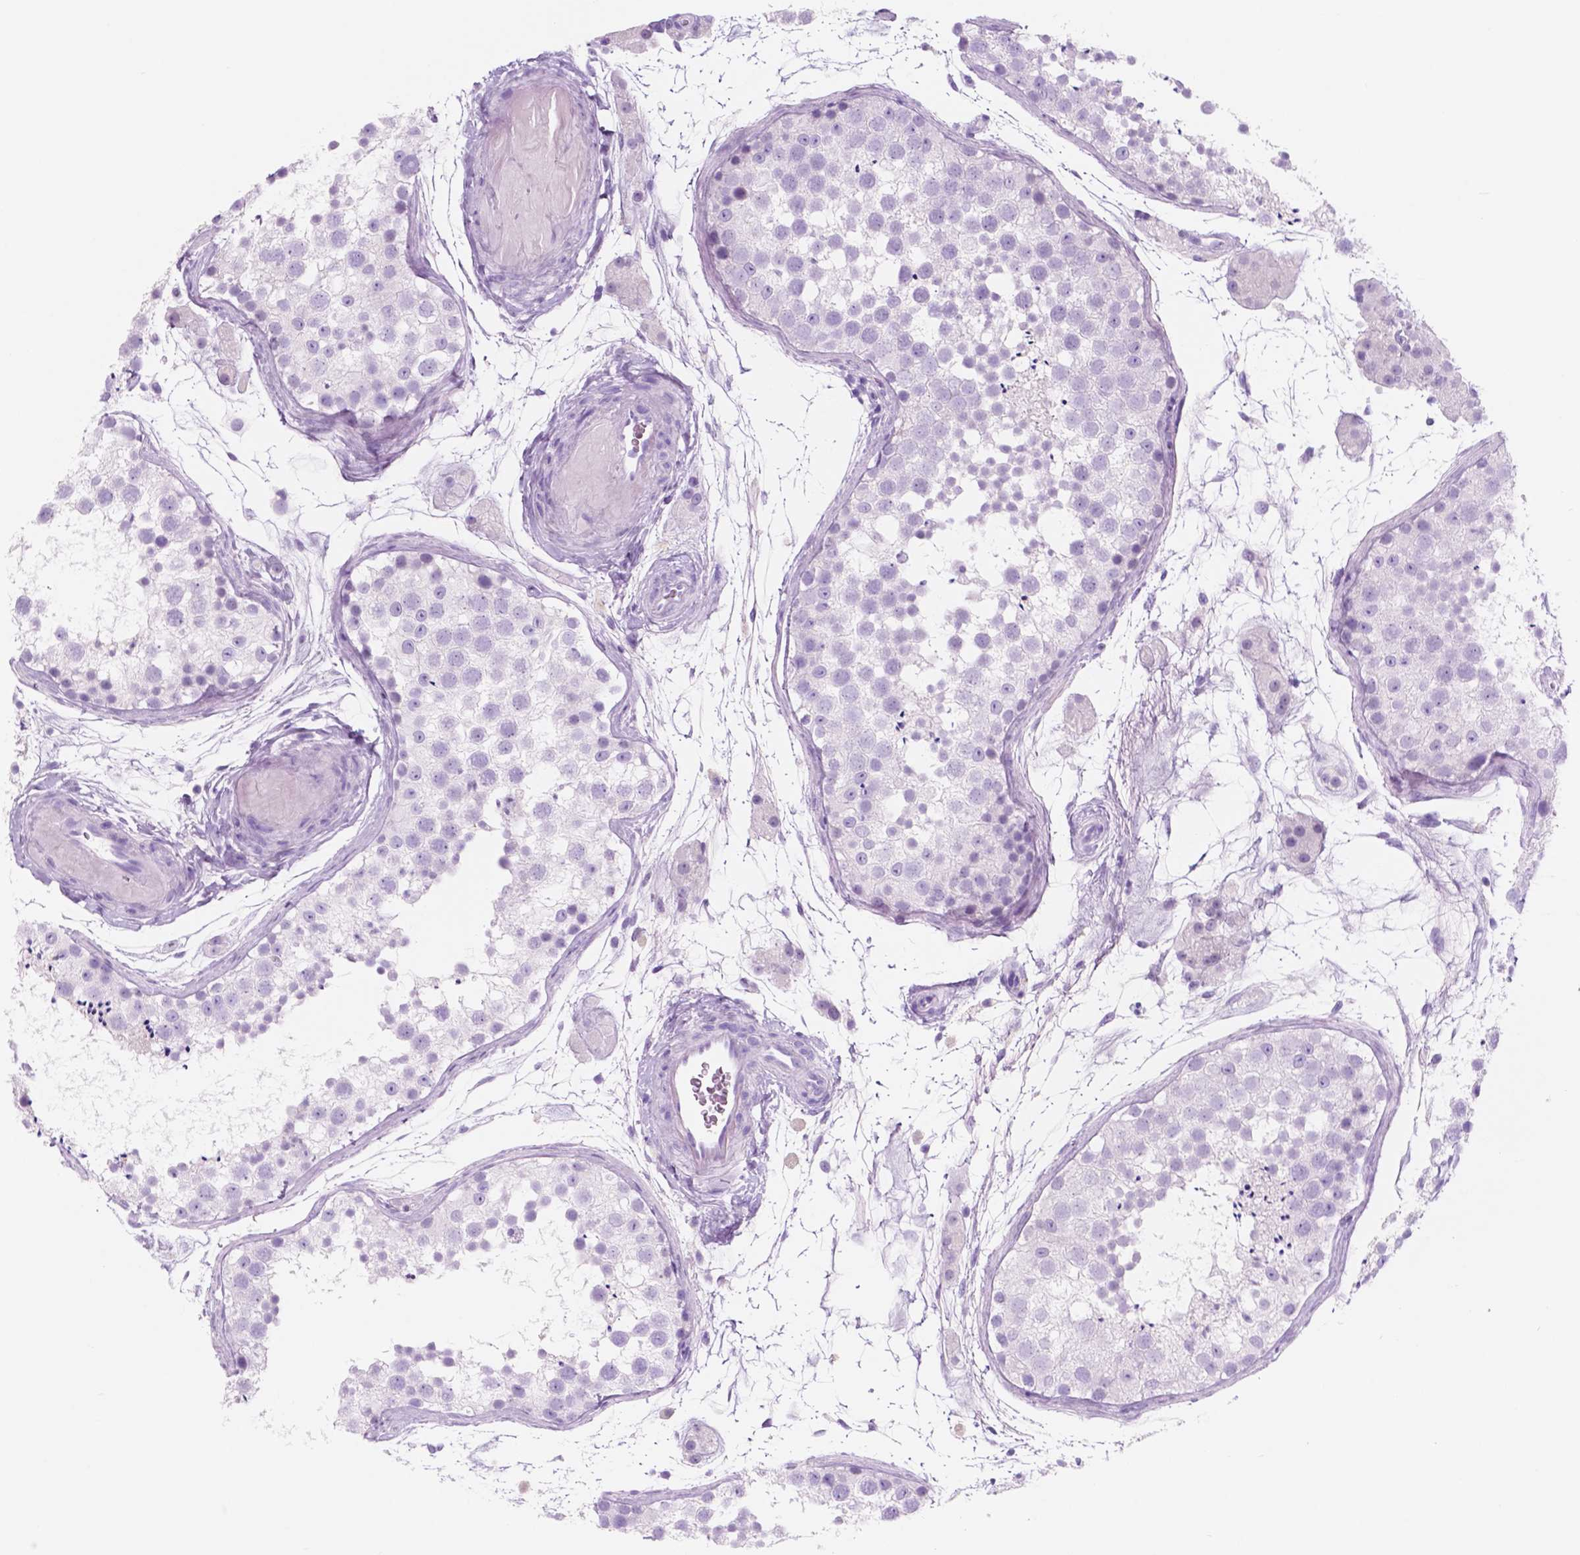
{"staining": {"intensity": "negative", "quantity": "none", "location": "none"}, "tissue": "testis", "cell_type": "Cells in seminiferous ducts", "image_type": "normal", "snomed": [{"axis": "morphology", "description": "Normal tissue, NOS"}, {"axis": "topography", "description": "Testis"}], "caption": "Immunohistochemistry of benign human testis displays no positivity in cells in seminiferous ducts.", "gene": "CUZD1", "patient": {"sex": "male", "age": 41}}